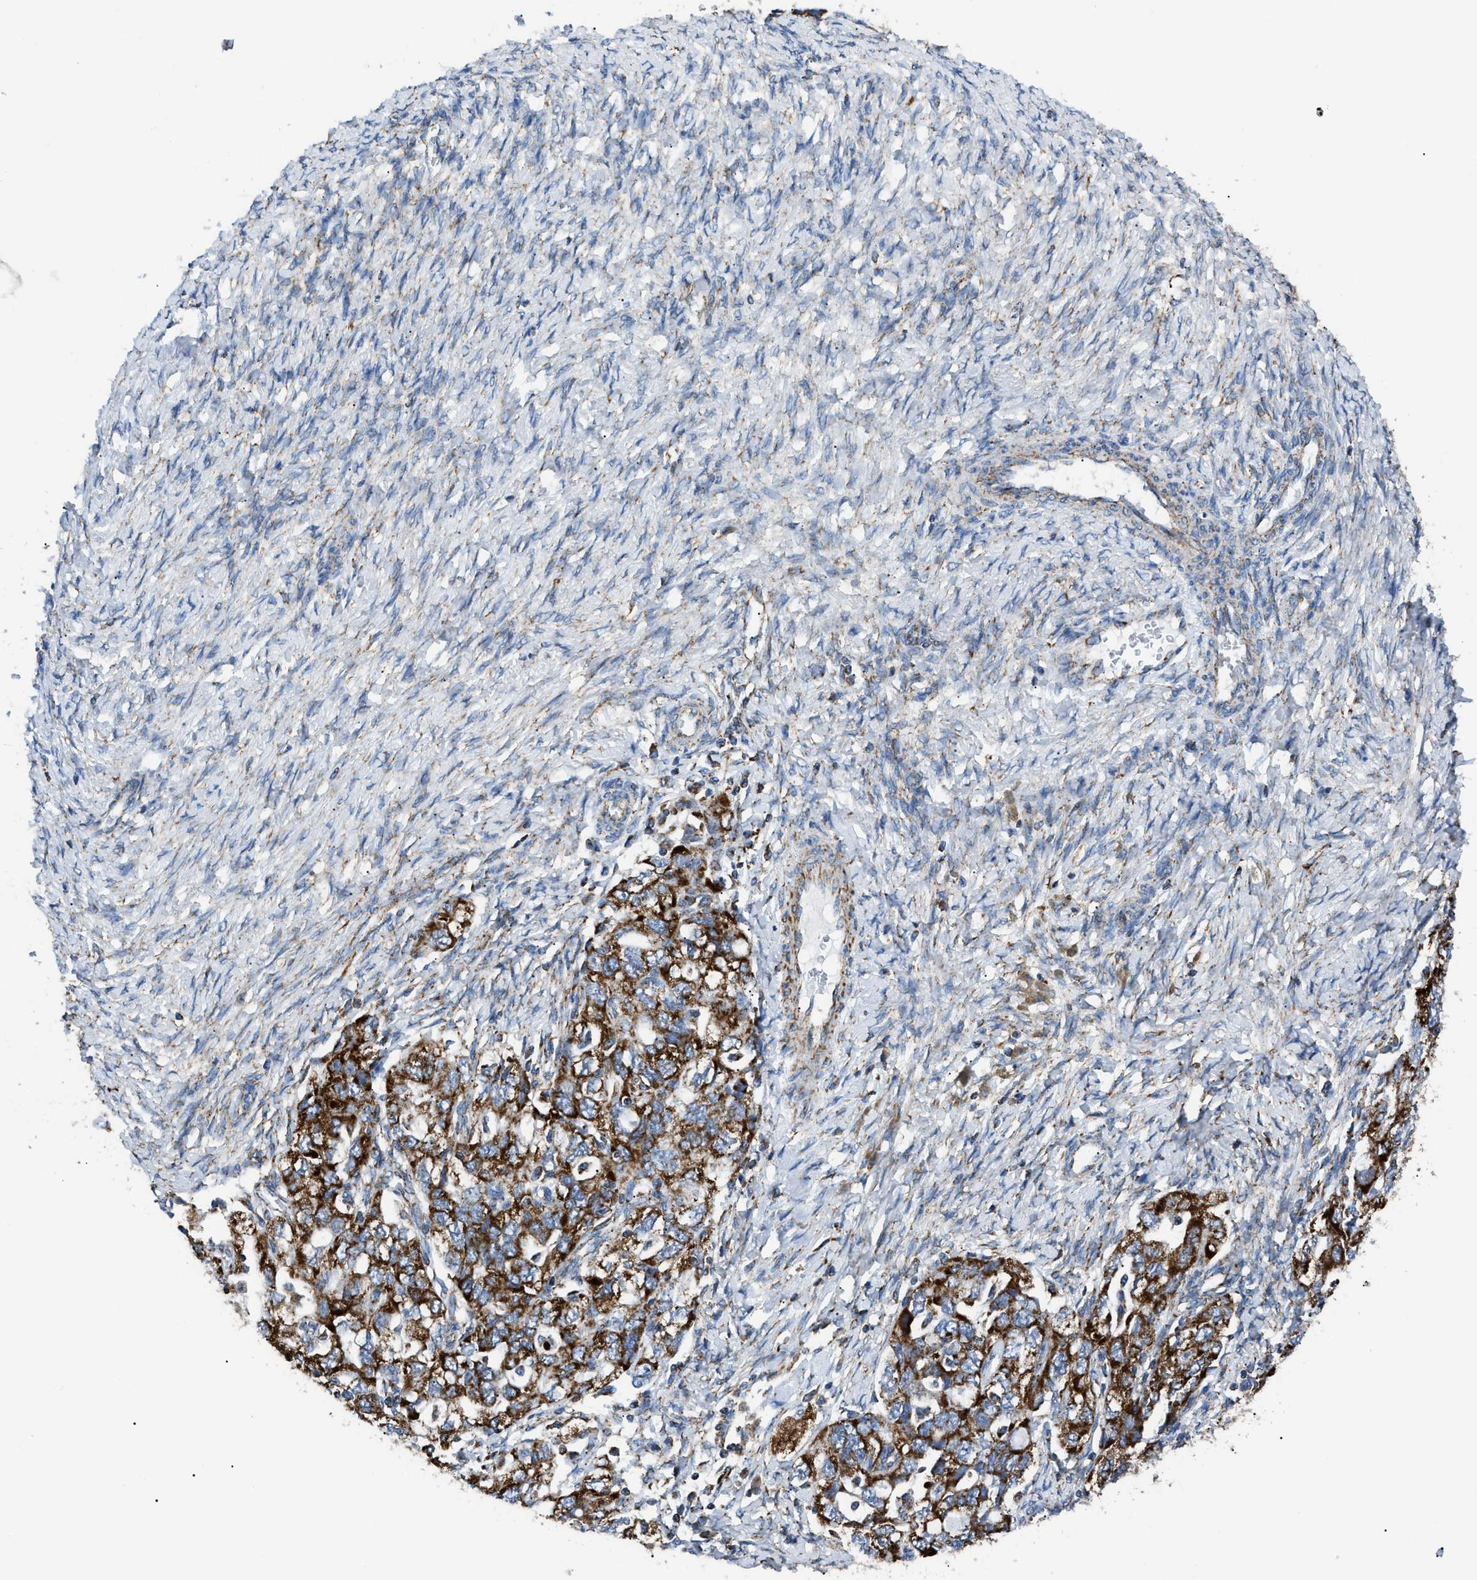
{"staining": {"intensity": "strong", "quantity": ">75%", "location": "cytoplasmic/membranous"}, "tissue": "ovarian cancer", "cell_type": "Tumor cells", "image_type": "cancer", "snomed": [{"axis": "morphology", "description": "Carcinoma, NOS"}, {"axis": "morphology", "description": "Cystadenocarcinoma, serous, NOS"}, {"axis": "topography", "description": "Ovary"}], "caption": "This is an image of immunohistochemistry (IHC) staining of ovarian cancer (carcinoma), which shows strong expression in the cytoplasmic/membranous of tumor cells.", "gene": "PHB2", "patient": {"sex": "female", "age": 69}}